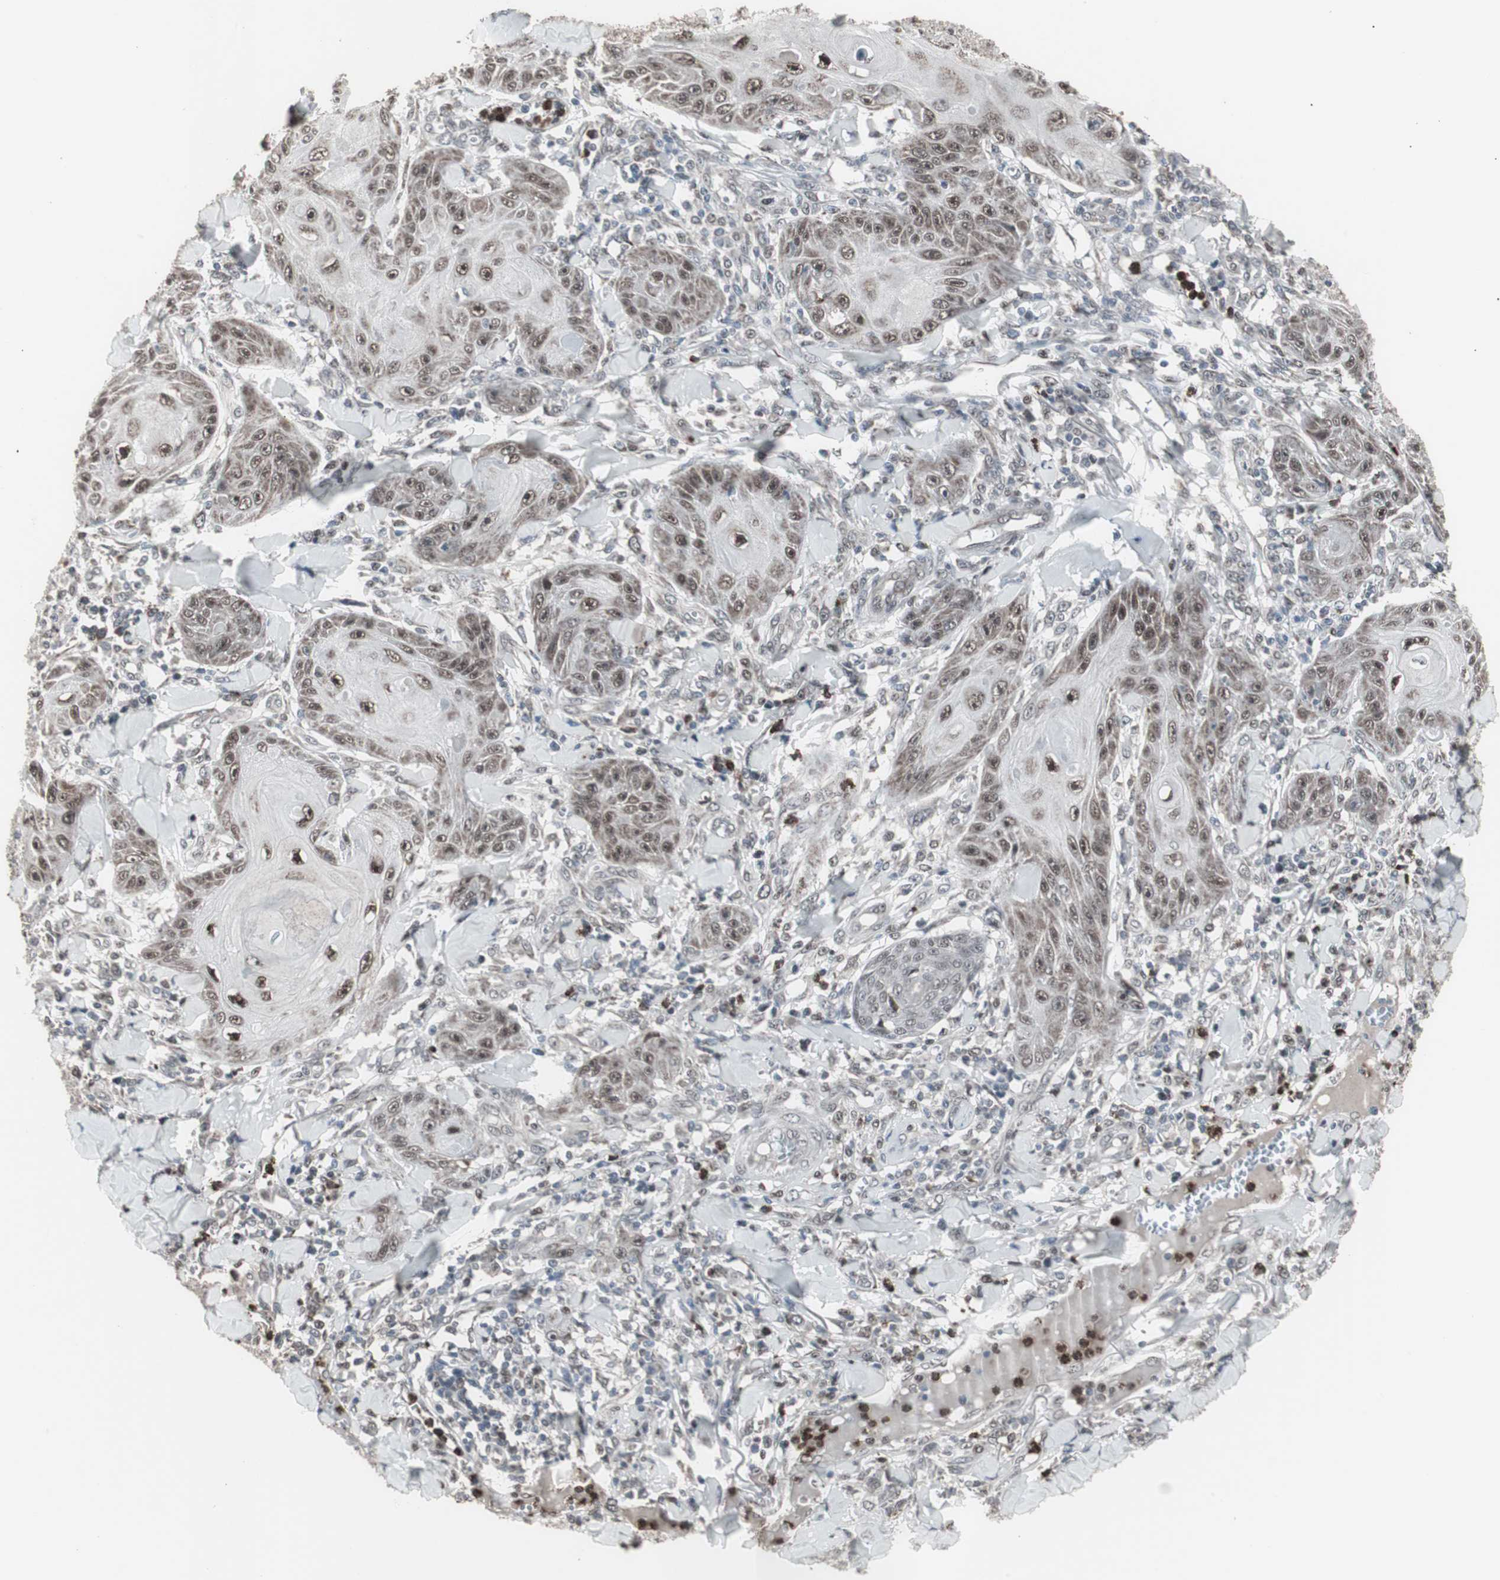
{"staining": {"intensity": "moderate", "quantity": ">75%", "location": "nuclear"}, "tissue": "skin cancer", "cell_type": "Tumor cells", "image_type": "cancer", "snomed": [{"axis": "morphology", "description": "Squamous cell carcinoma, NOS"}, {"axis": "topography", "description": "Skin"}], "caption": "An IHC histopathology image of tumor tissue is shown. Protein staining in brown labels moderate nuclear positivity in skin cancer within tumor cells.", "gene": "RXRA", "patient": {"sex": "female", "age": 78}}